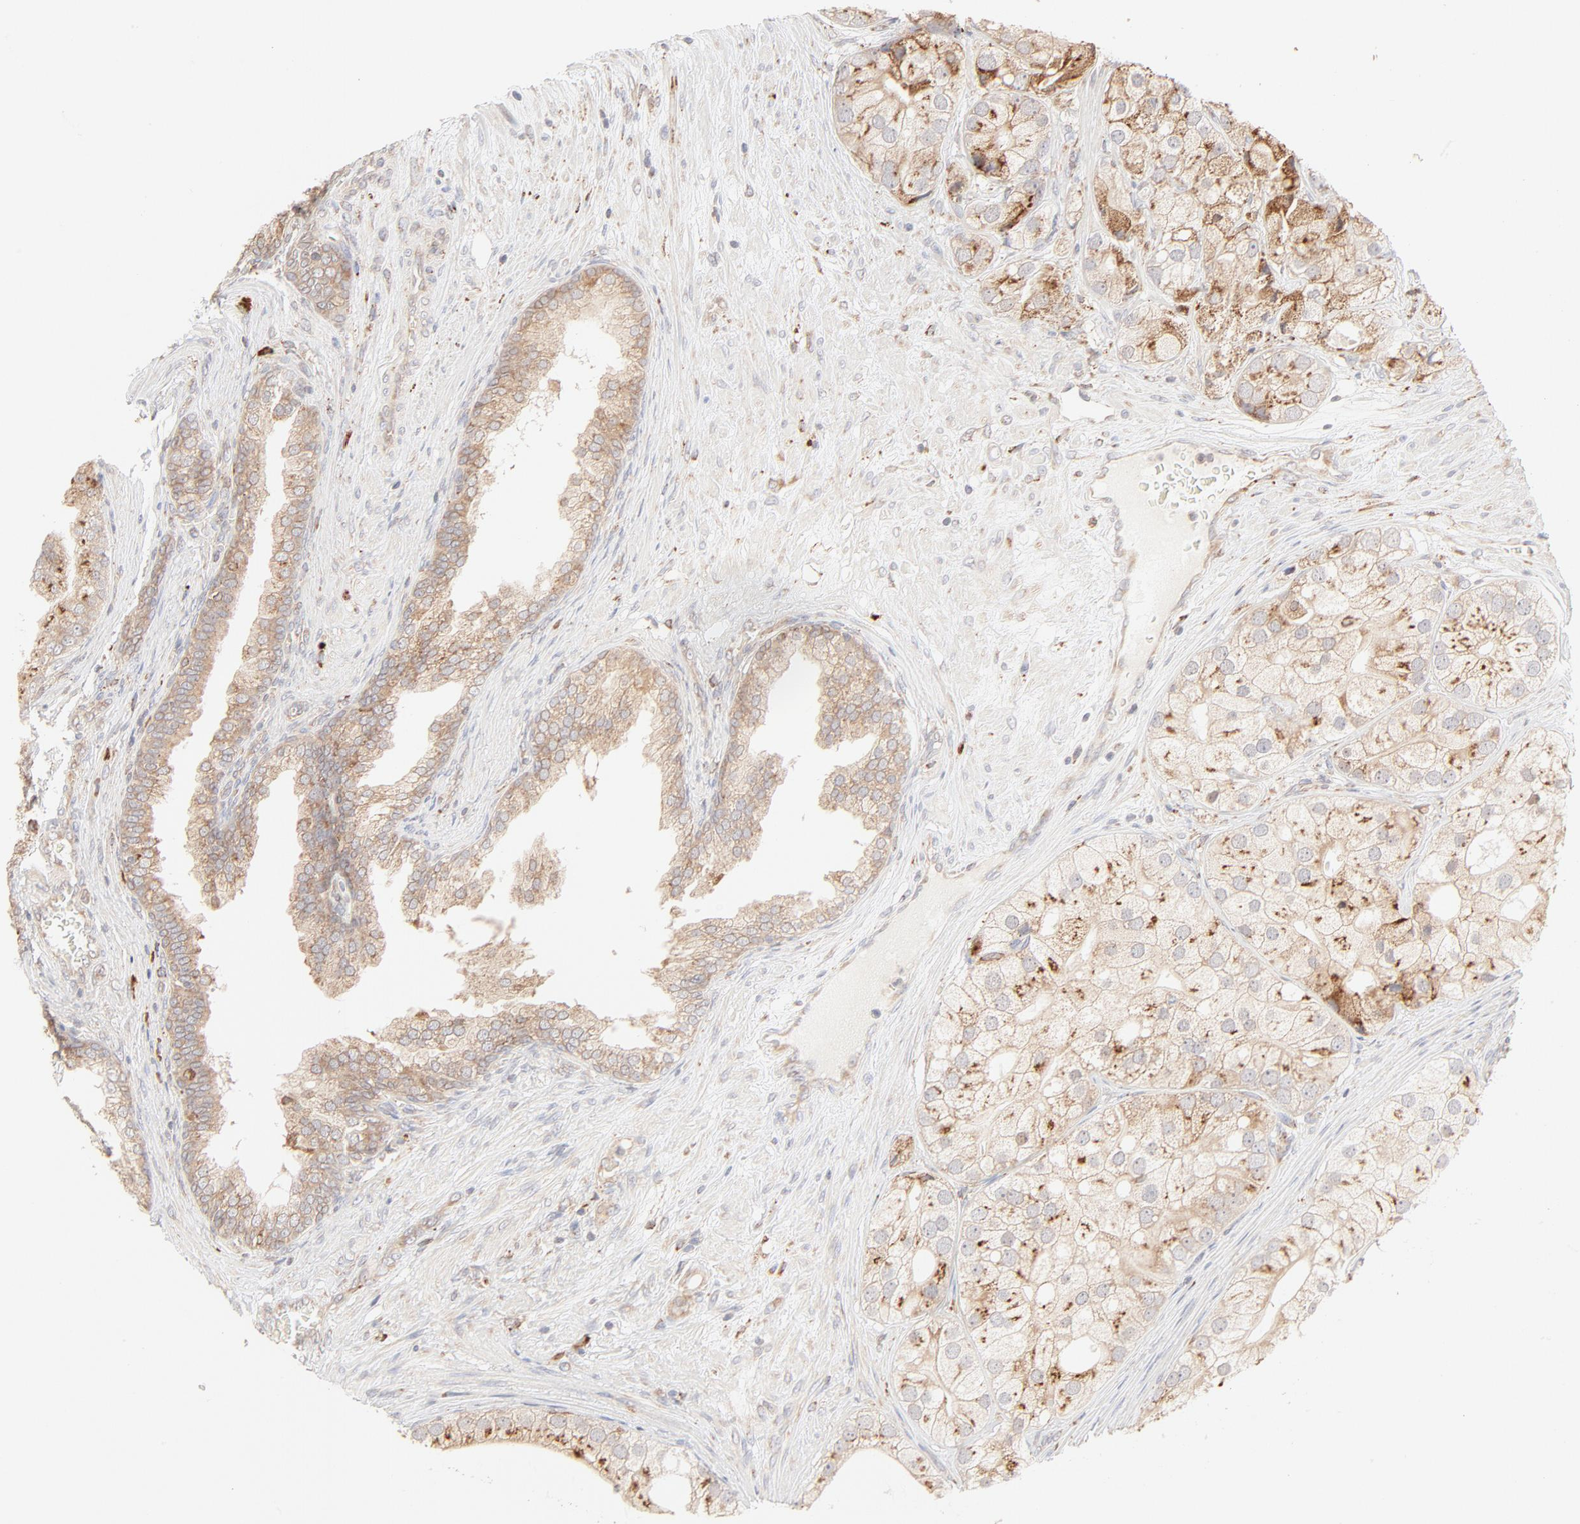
{"staining": {"intensity": "moderate", "quantity": ">75%", "location": "cytoplasmic/membranous"}, "tissue": "prostate cancer", "cell_type": "Tumor cells", "image_type": "cancer", "snomed": [{"axis": "morphology", "description": "Adenocarcinoma, Low grade"}, {"axis": "topography", "description": "Prostate"}], "caption": "This is an image of immunohistochemistry (IHC) staining of prostate cancer, which shows moderate staining in the cytoplasmic/membranous of tumor cells.", "gene": "PARP12", "patient": {"sex": "male", "age": 69}}